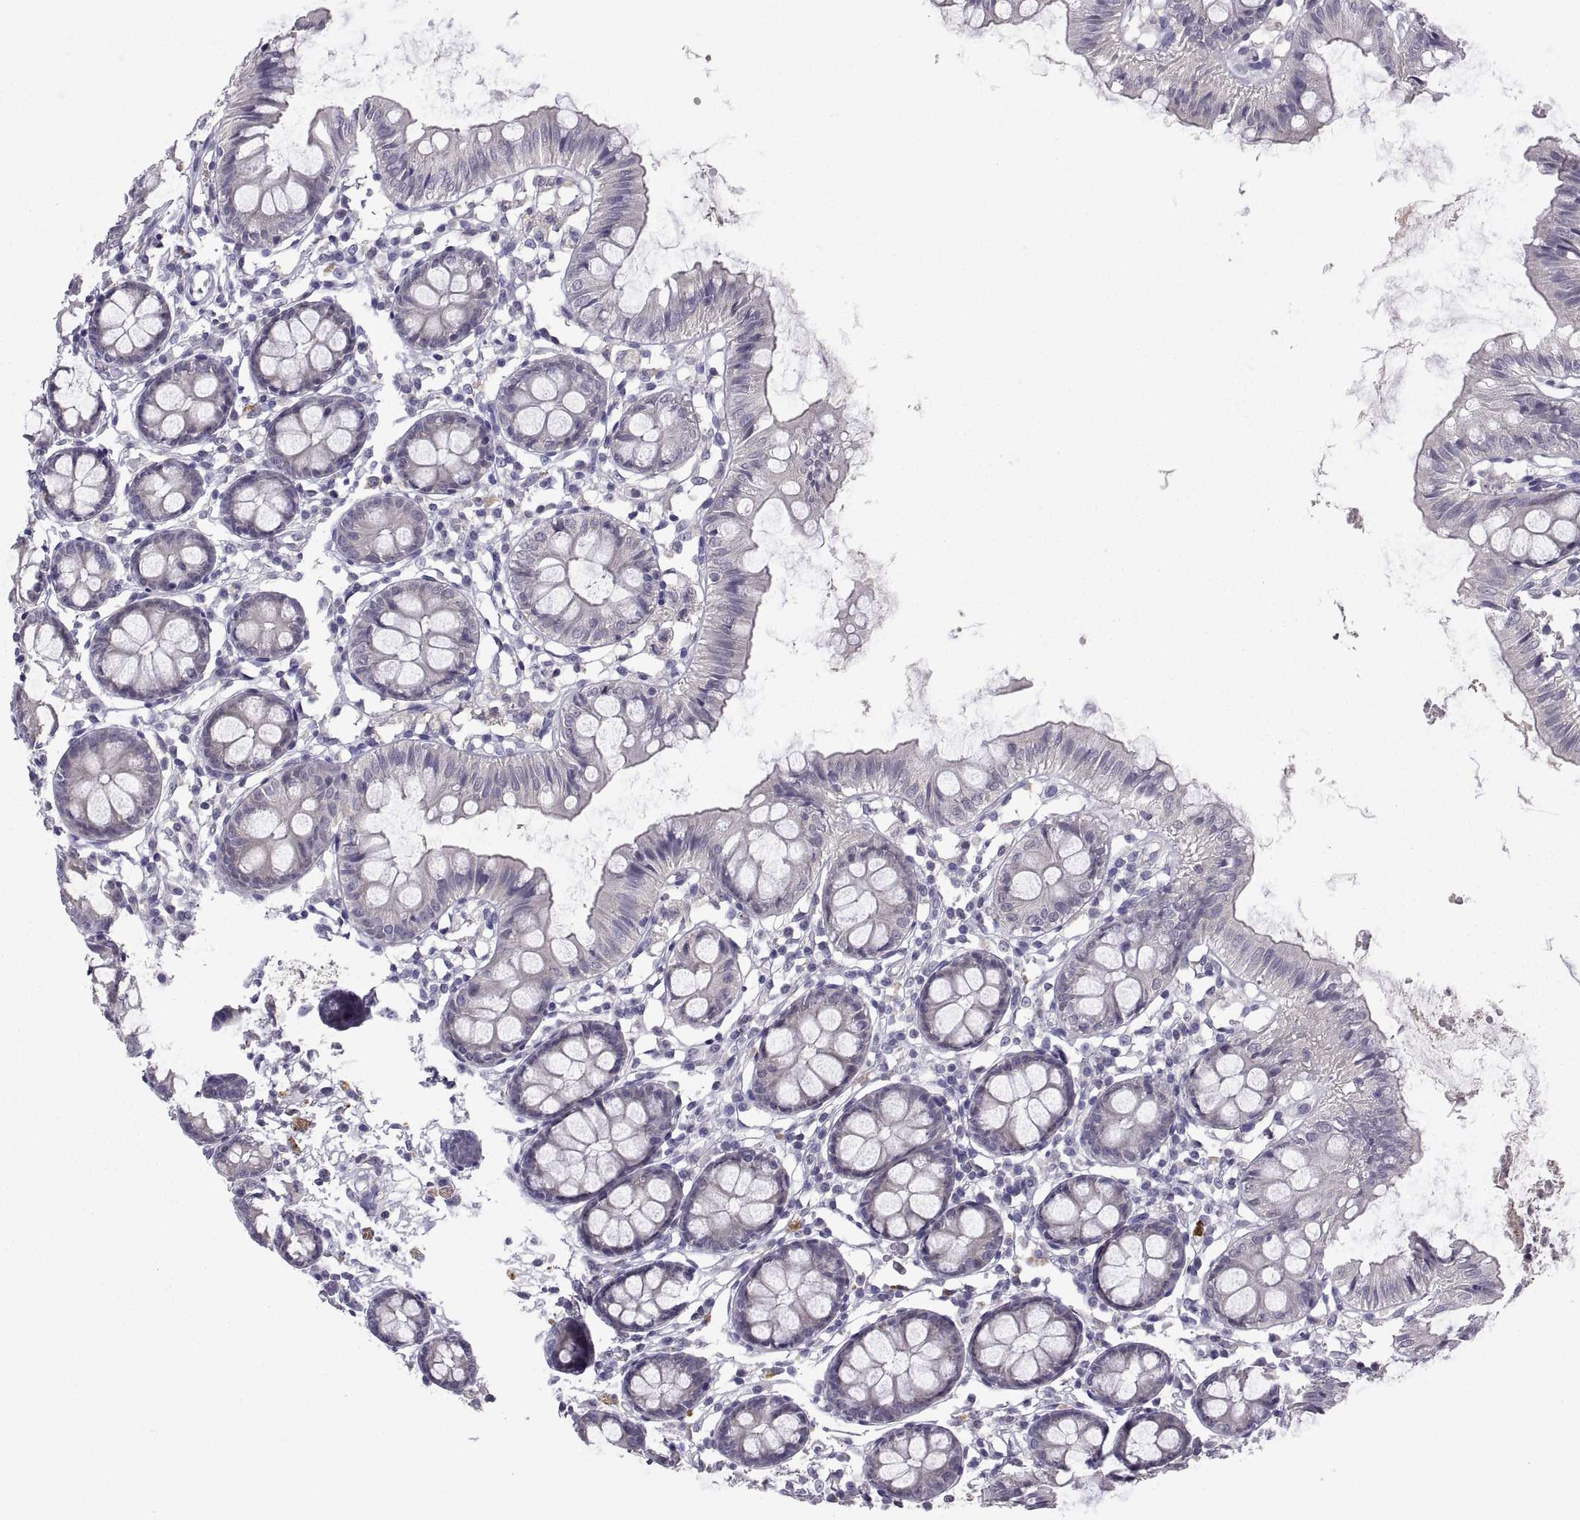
{"staining": {"intensity": "negative", "quantity": "none", "location": "none"}, "tissue": "colon", "cell_type": "Endothelial cells", "image_type": "normal", "snomed": [{"axis": "morphology", "description": "Normal tissue, NOS"}, {"axis": "topography", "description": "Colon"}], "caption": "Endothelial cells are negative for brown protein staining in benign colon. Nuclei are stained in blue.", "gene": "FGF9", "patient": {"sex": "female", "age": 84}}